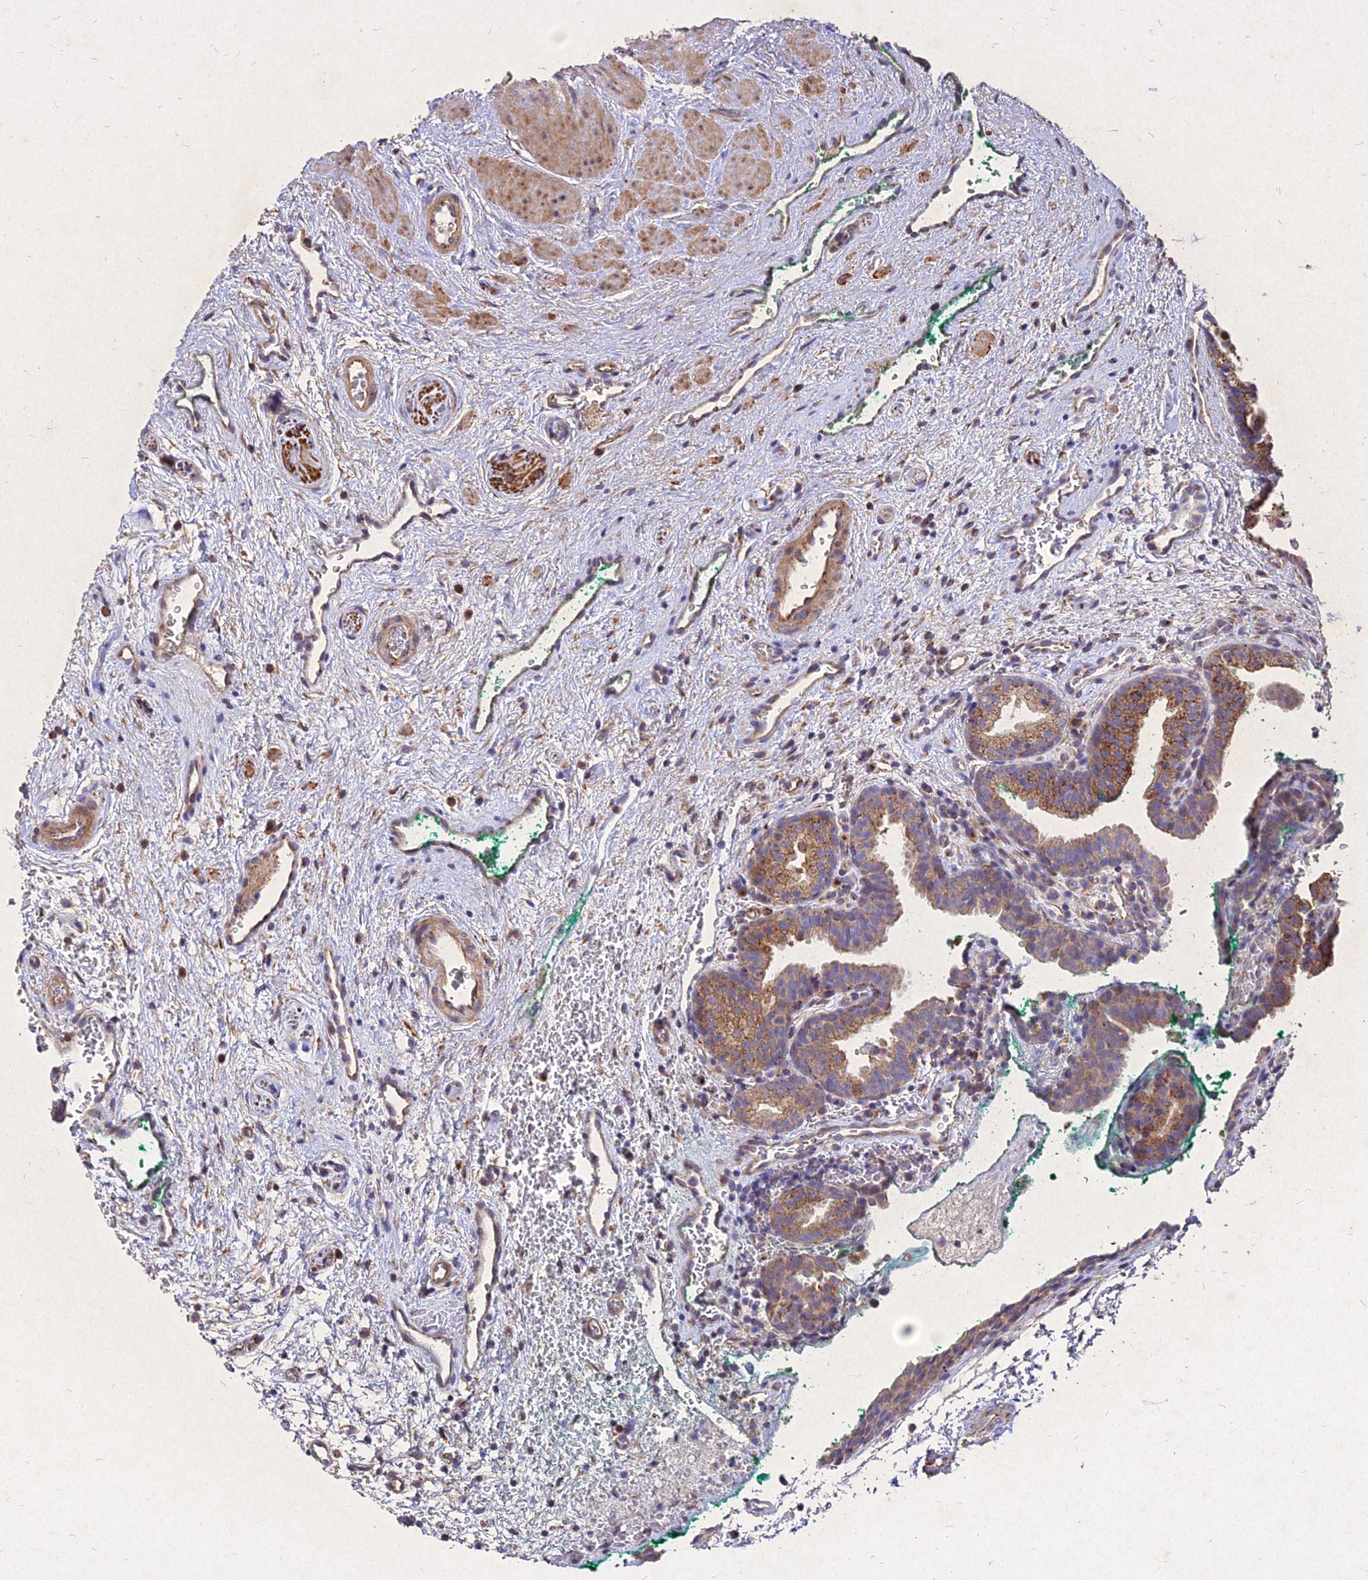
{"staining": {"intensity": "moderate", "quantity": ">75%", "location": "cytoplasmic/membranous"}, "tissue": "prostate cancer", "cell_type": "Tumor cells", "image_type": "cancer", "snomed": [{"axis": "morphology", "description": "Adenocarcinoma, High grade"}, {"axis": "topography", "description": "Prostate"}], "caption": "This image reveals prostate cancer stained with immunohistochemistry to label a protein in brown. The cytoplasmic/membranous of tumor cells show moderate positivity for the protein. Nuclei are counter-stained blue.", "gene": "SKA1", "patient": {"sex": "male", "age": 56}}